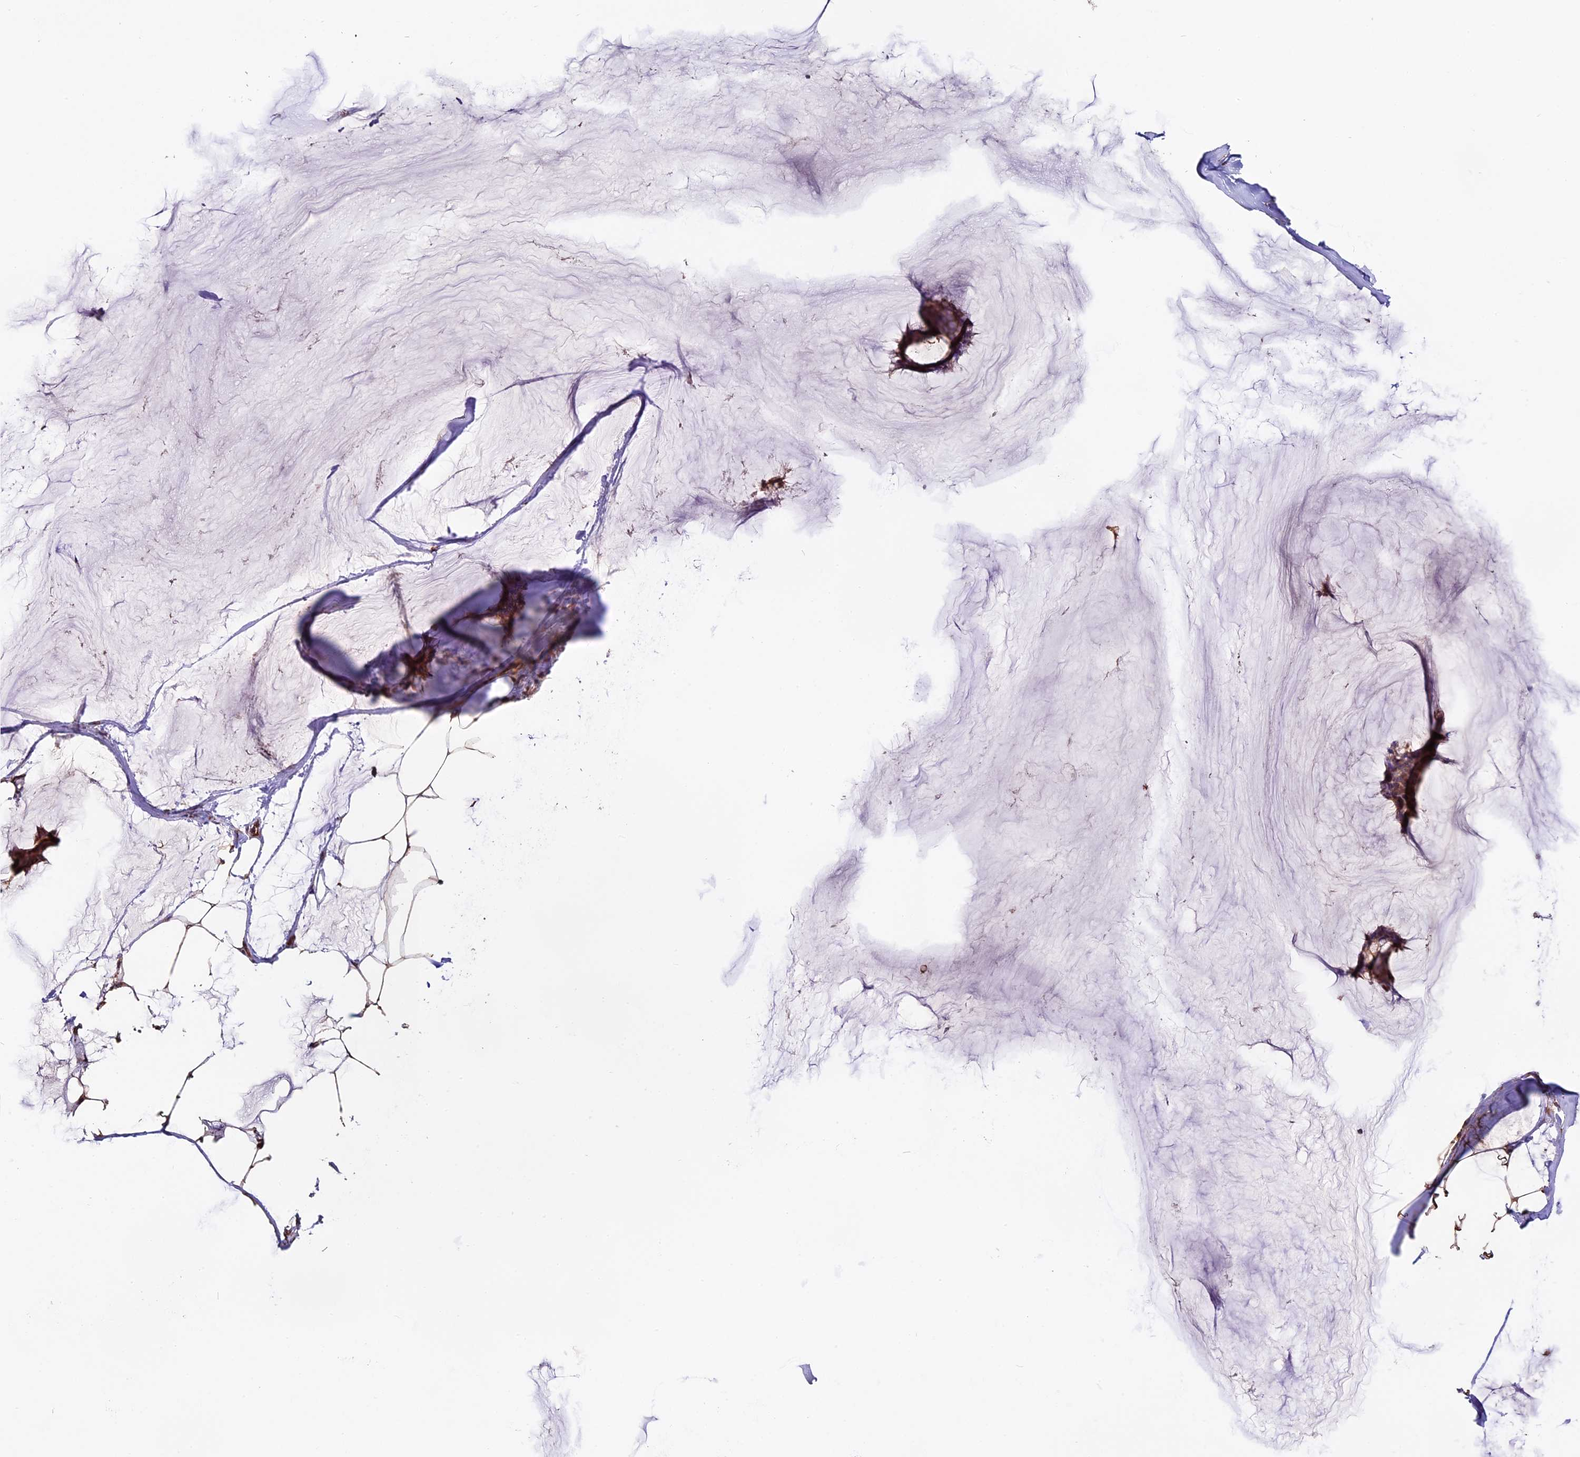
{"staining": {"intensity": "moderate", "quantity": ">75%", "location": "cytoplasmic/membranous"}, "tissue": "breast cancer", "cell_type": "Tumor cells", "image_type": "cancer", "snomed": [{"axis": "morphology", "description": "Duct carcinoma"}, {"axis": "topography", "description": "Breast"}], "caption": "IHC staining of breast intraductal carcinoma, which displays medium levels of moderate cytoplasmic/membranous staining in approximately >75% of tumor cells indicating moderate cytoplasmic/membranous protein positivity. The staining was performed using DAB (3,3'-diaminobenzidine) (brown) for protein detection and nuclei were counterstained in hematoxylin (blue).", "gene": "CLN5", "patient": {"sex": "female", "age": 93}}